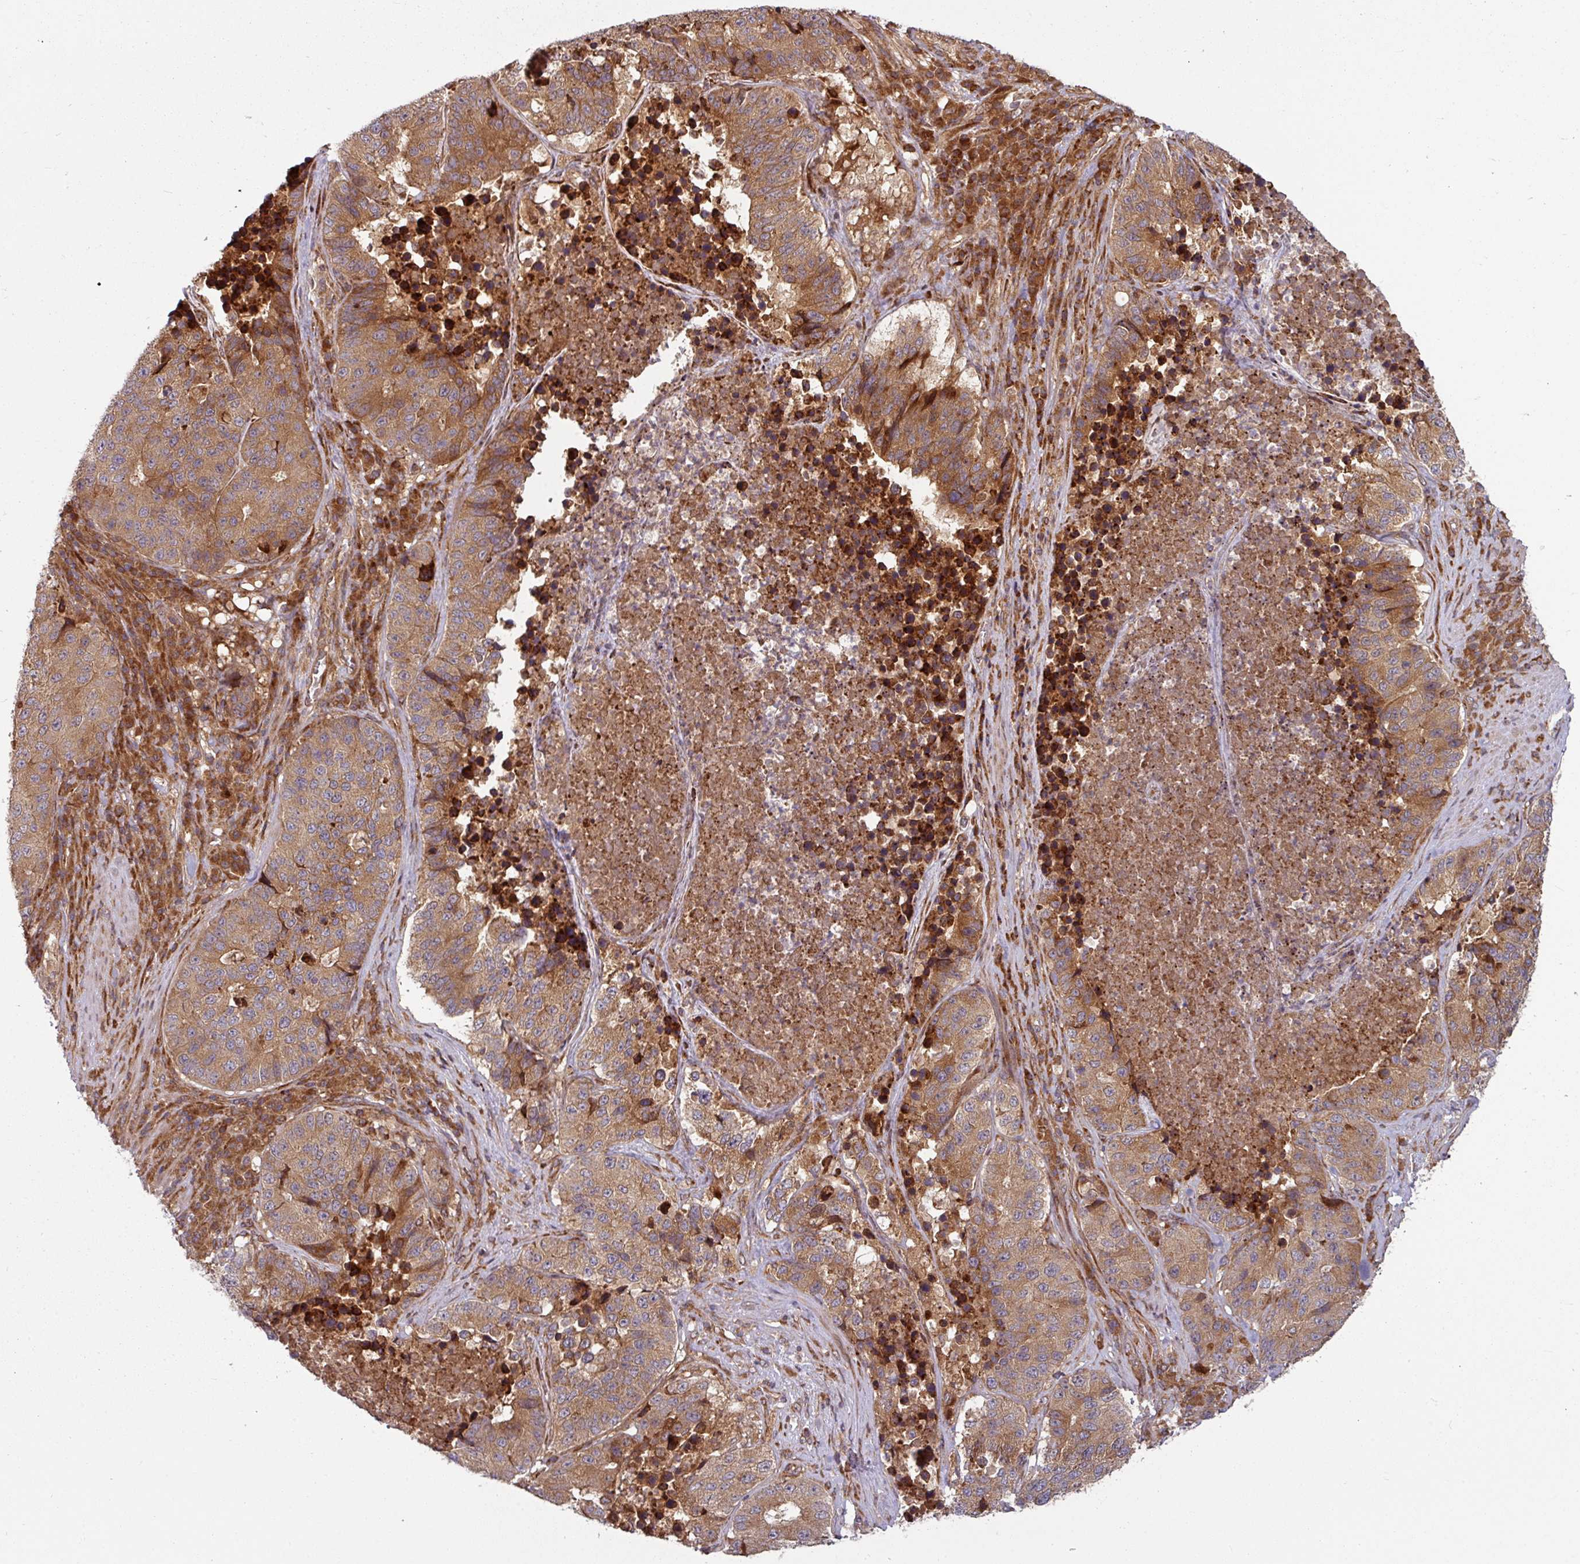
{"staining": {"intensity": "moderate", "quantity": ">75%", "location": "cytoplasmic/membranous"}, "tissue": "stomach cancer", "cell_type": "Tumor cells", "image_type": "cancer", "snomed": [{"axis": "morphology", "description": "Adenocarcinoma, NOS"}, {"axis": "topography", "description": "Stomach"}], "caption": "IHC micrograph of stomach adenocarcinoma stained for a protein (brown), which displays medium levels of moderate cytoplasmic/membranous positivity in about >75% of tumor cells.", "gene": "RAB5A", "patient": {"sex": "male", "age": 71}}